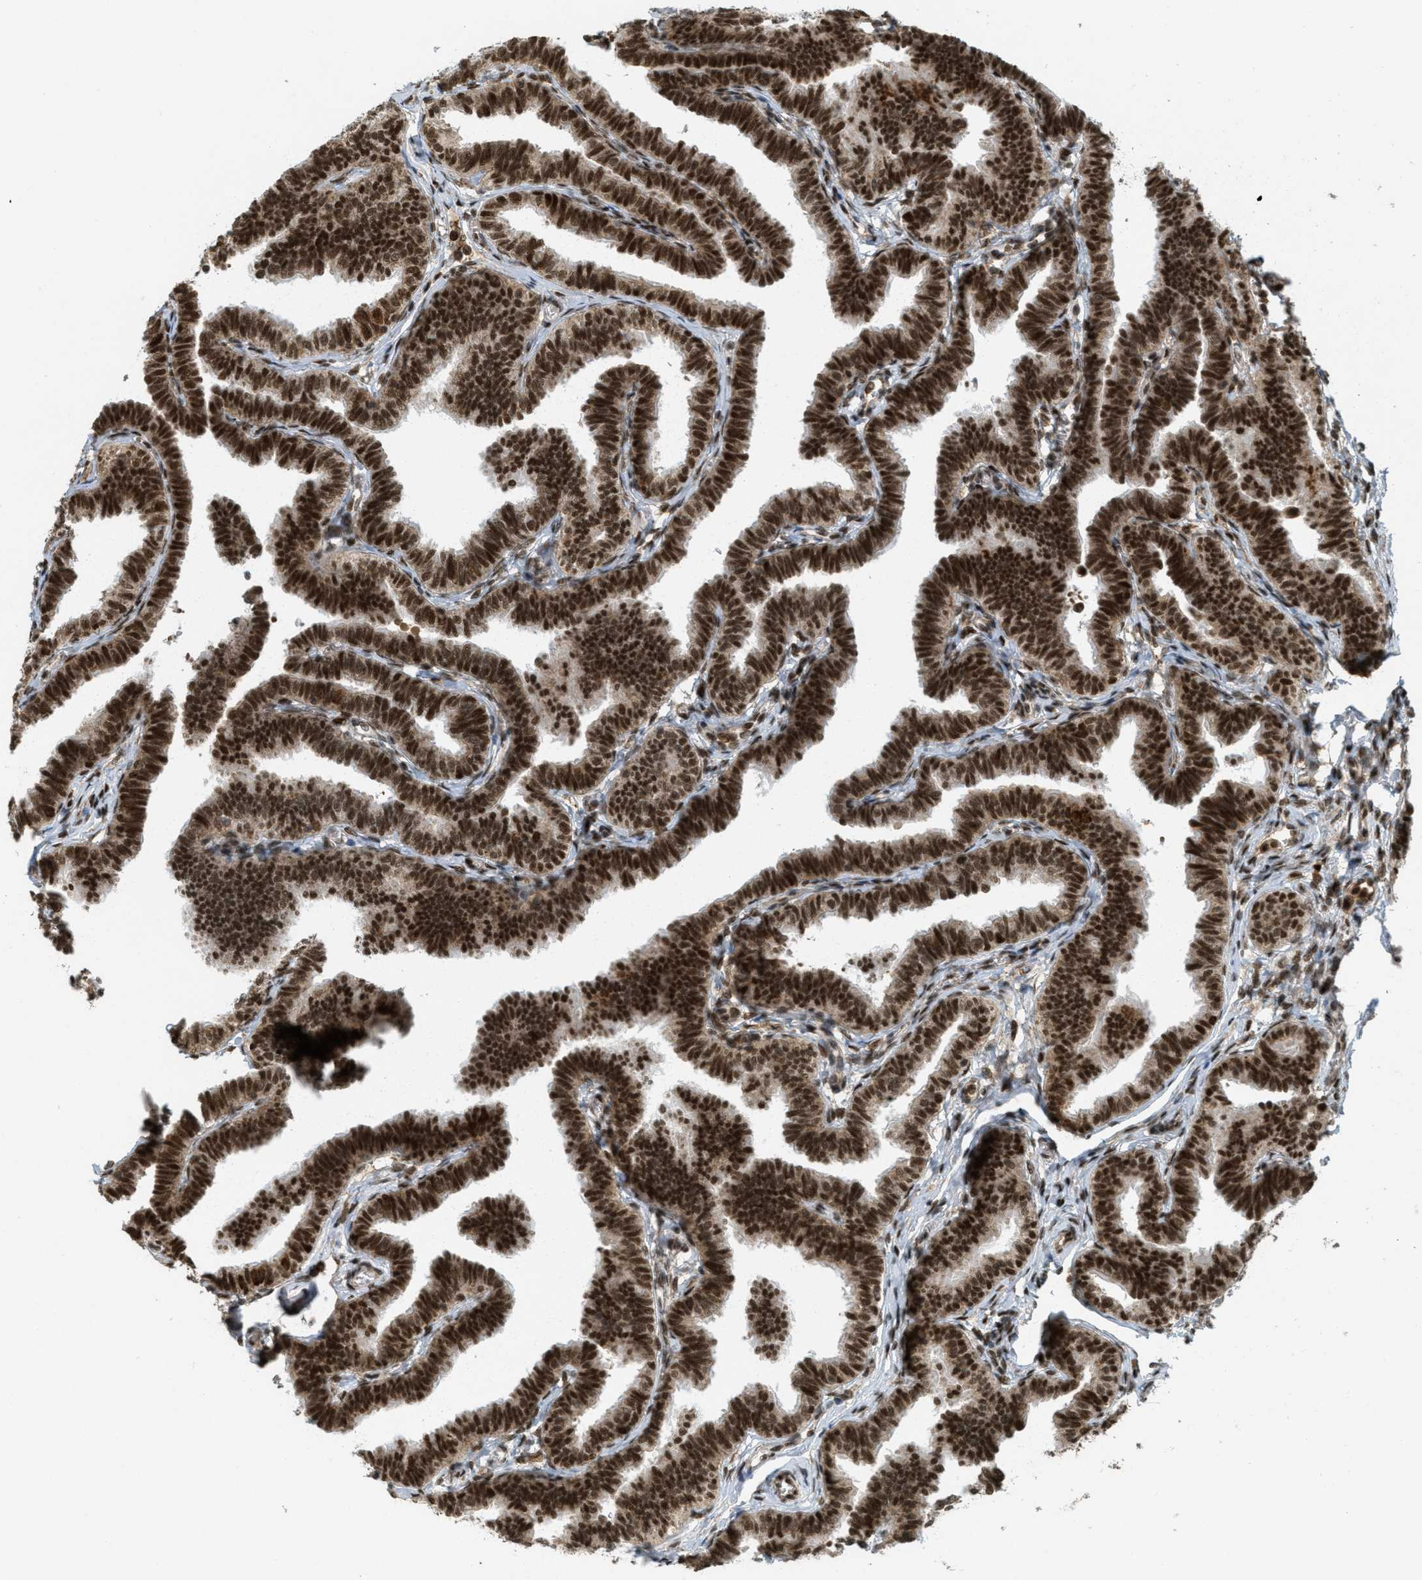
{"staining": {"intensity": "strong", "quantity": ">75%", "location": "cytoplasmic/membranous,nuclear"}, "tissue": "fallopian tube", "cell_type": "Glandular cells", "image_type": "normal", "snomed": [{"axis": "morphology", "description": "Normal tissue, NOS"}, {"axis": "topography", "description": "Fallopian tube"}, {"axis": "topography", "description": "Ovary"}], "caption": "This is a photomicrograph of immunohistochemistry staining of normal fallopian tube, which shows strong positivity in the cytoplasmic/membranous,nuclear of glandular cells.", "gene": "TLK1", "patient": {"sex": "female", "age": 23}}